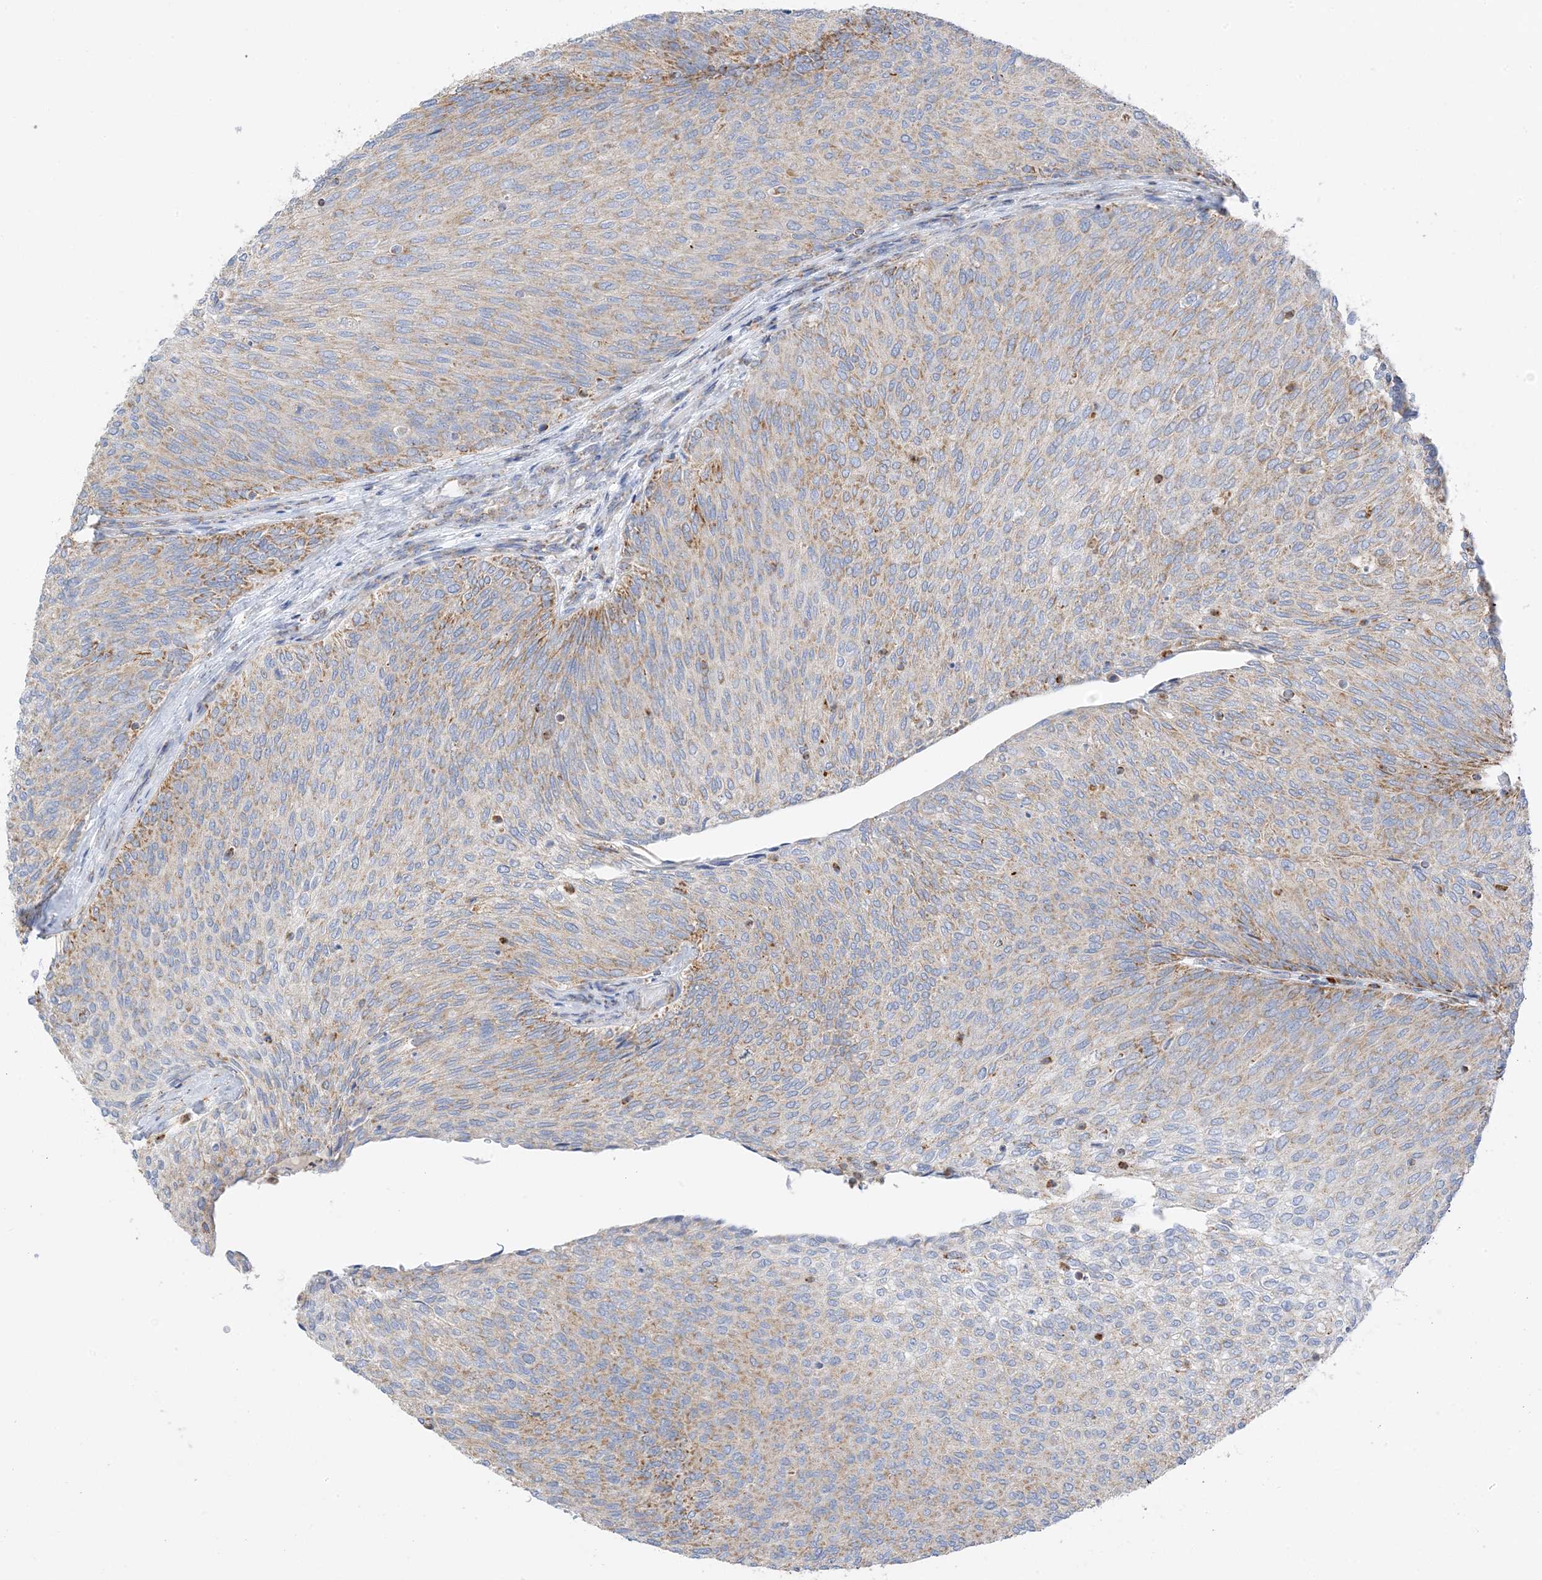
{"staining": {"intensity": "moderate", "quantity": ">75%", "location": "cytoplasmic/membranous"}, "tissue": "urothelial cancer", "cell_type": "Tumor cells", "image_type": "cancer", "snomed": [{"axis": "morphology", "description": "Urothelial carcinoma, Low grade"}, {"axis": "topography", "description": "Urinary bladder"}], "caption": "This image reveals IHC staining of human urothelial carcinoma (low-grade), with medium moderate cytoplasmic/membranous staining in approximately >75% of tumor cells.", "gene": "CAPN13", "patient": {"sex": "female", "age": 79}}